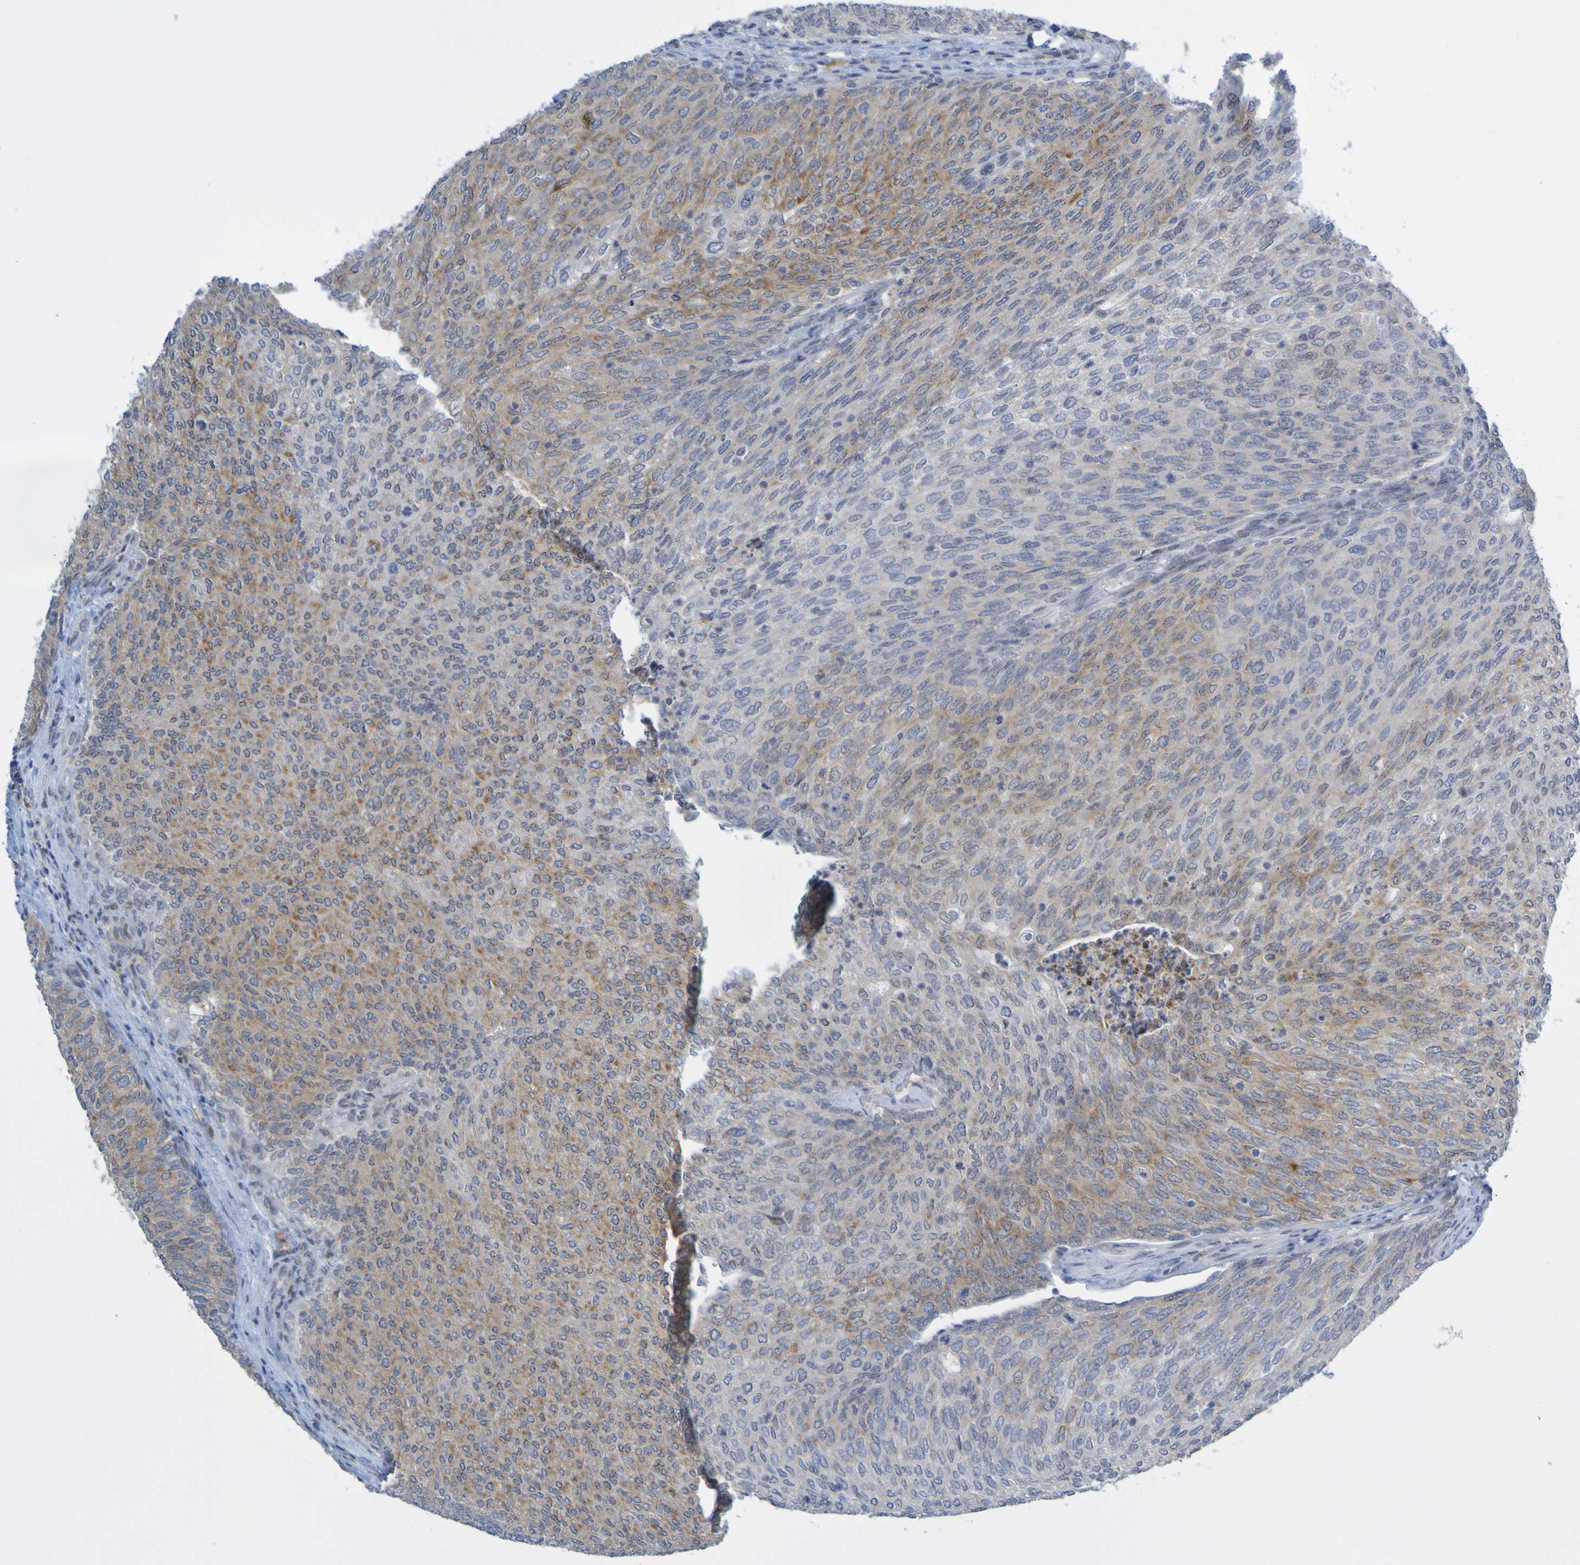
{"staining": {"intensity": "weak", "quantity": "25%-75%", "location": "cytoplasmic/membranous"}, "tissue": "urothelial cancer", "cell_type": "Tumor cells", "image_type": "cancer", "snomed": [{"axis": "morphology", "description": "Urothelial carcinoma, Low grade"}, {"axis": "topography", "description": "Urinary bladder"}], "caption": "Immunohistochemical staining of urothelial cancer exhibits low levels of weak cytoplasmic/membranous protein staining in approximately 25%-75% of tumor cells.", "gene": "LILRB5", "patient": {"sex": "female", "age": 79}}